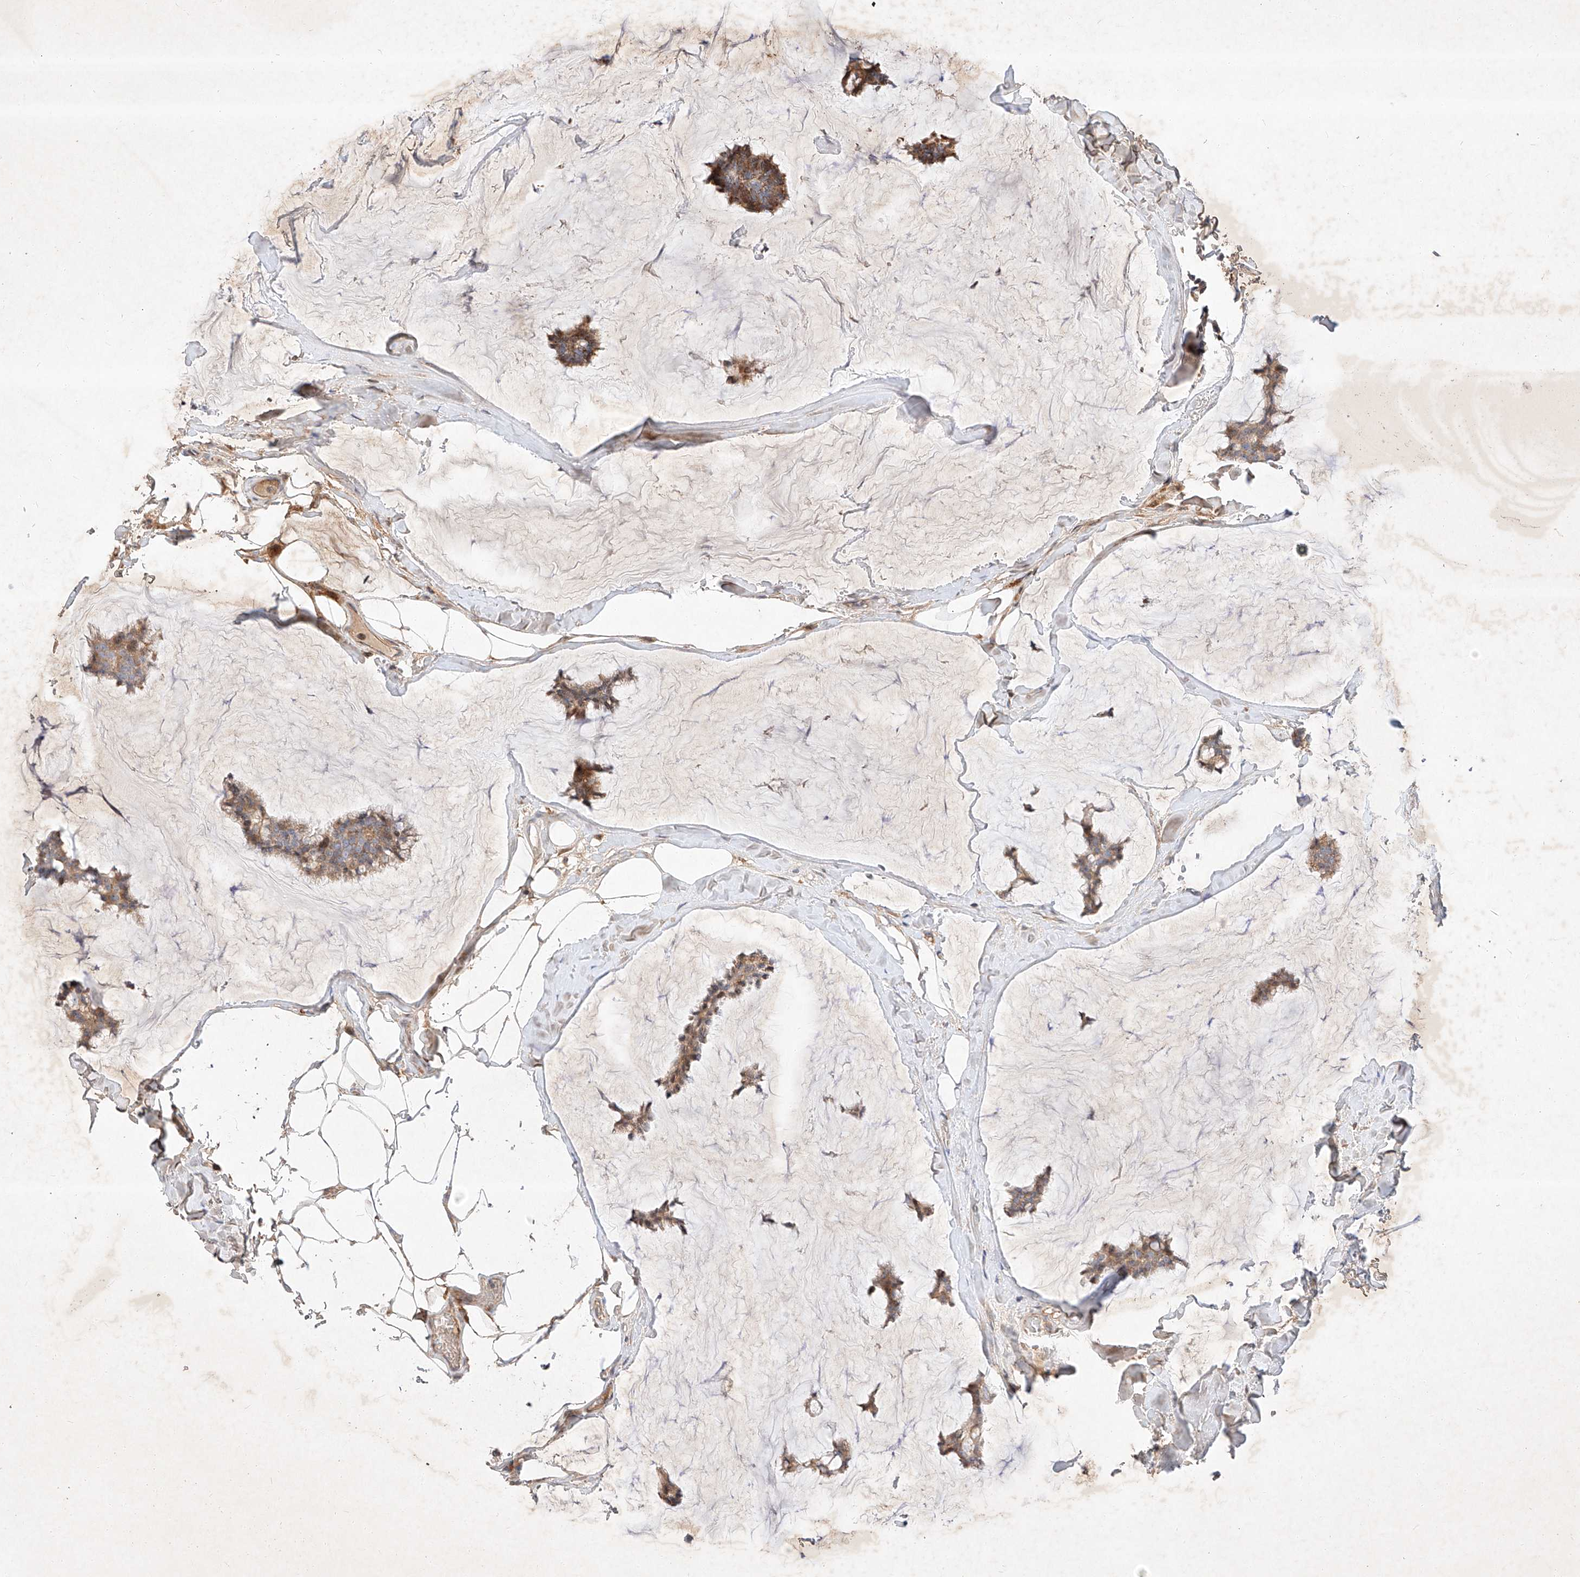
{"staining": {"intensity": "moderate", "quantity": ">75%", "location": "cytoplasmic/membranous"}, "tissue": "breast cancer", "cell_type": "Tumor cells", "image_type": "cancer", "snomed": [{"axis": "morphology", "description": "Duct carcinoma"}, {"axis": "topography", "description": "Breast"}], "caption": "Brown immunohistochemical staining in breast cancer demonstrates moderate cytoplasmic/membranous expression in approximately >75% of tumor cells.", "gene": "OSGEPL1", "patient": {"sex": "female", "age": 93}}